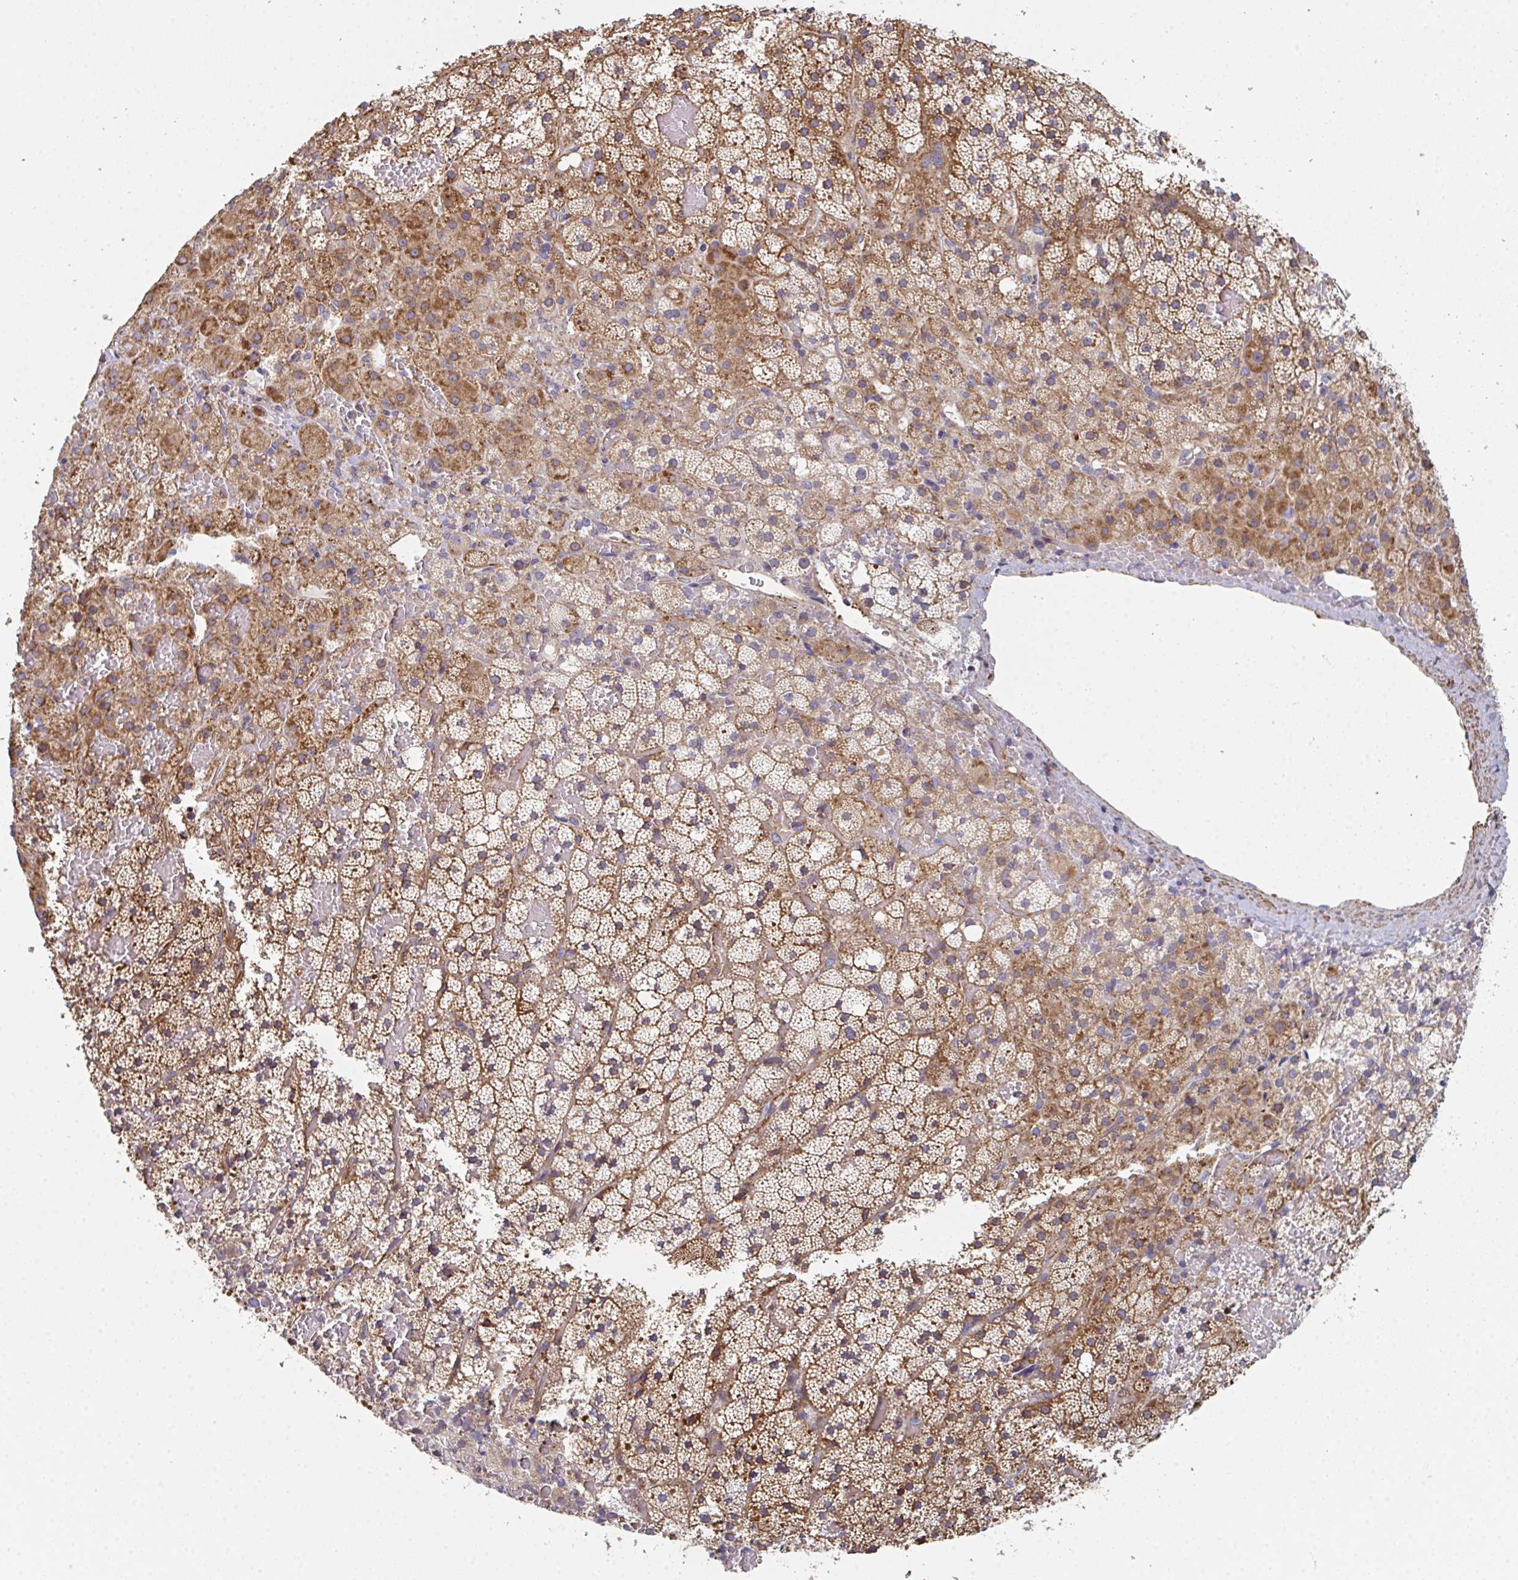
{"staining": {"intensity": "moderate", "quantity": ">75%", "location": "cytoplasmic/membranous"}, "tissue": "adrenal gland", "cell_type": "Glandular cells", "image_type": "normal", "snomed": [{"axis": "morphology", "description": "Normal tissue, NOS"}, {"axis": "topography", "description": "Adrenal gland"}], "caption": "Adrenal gland stained with IHC reveals moderate cytoplasmic/membranous staining in about >75% of glandular cells.", "gene": "FZD2", "patient": {"sex": "male", "age": 53}}